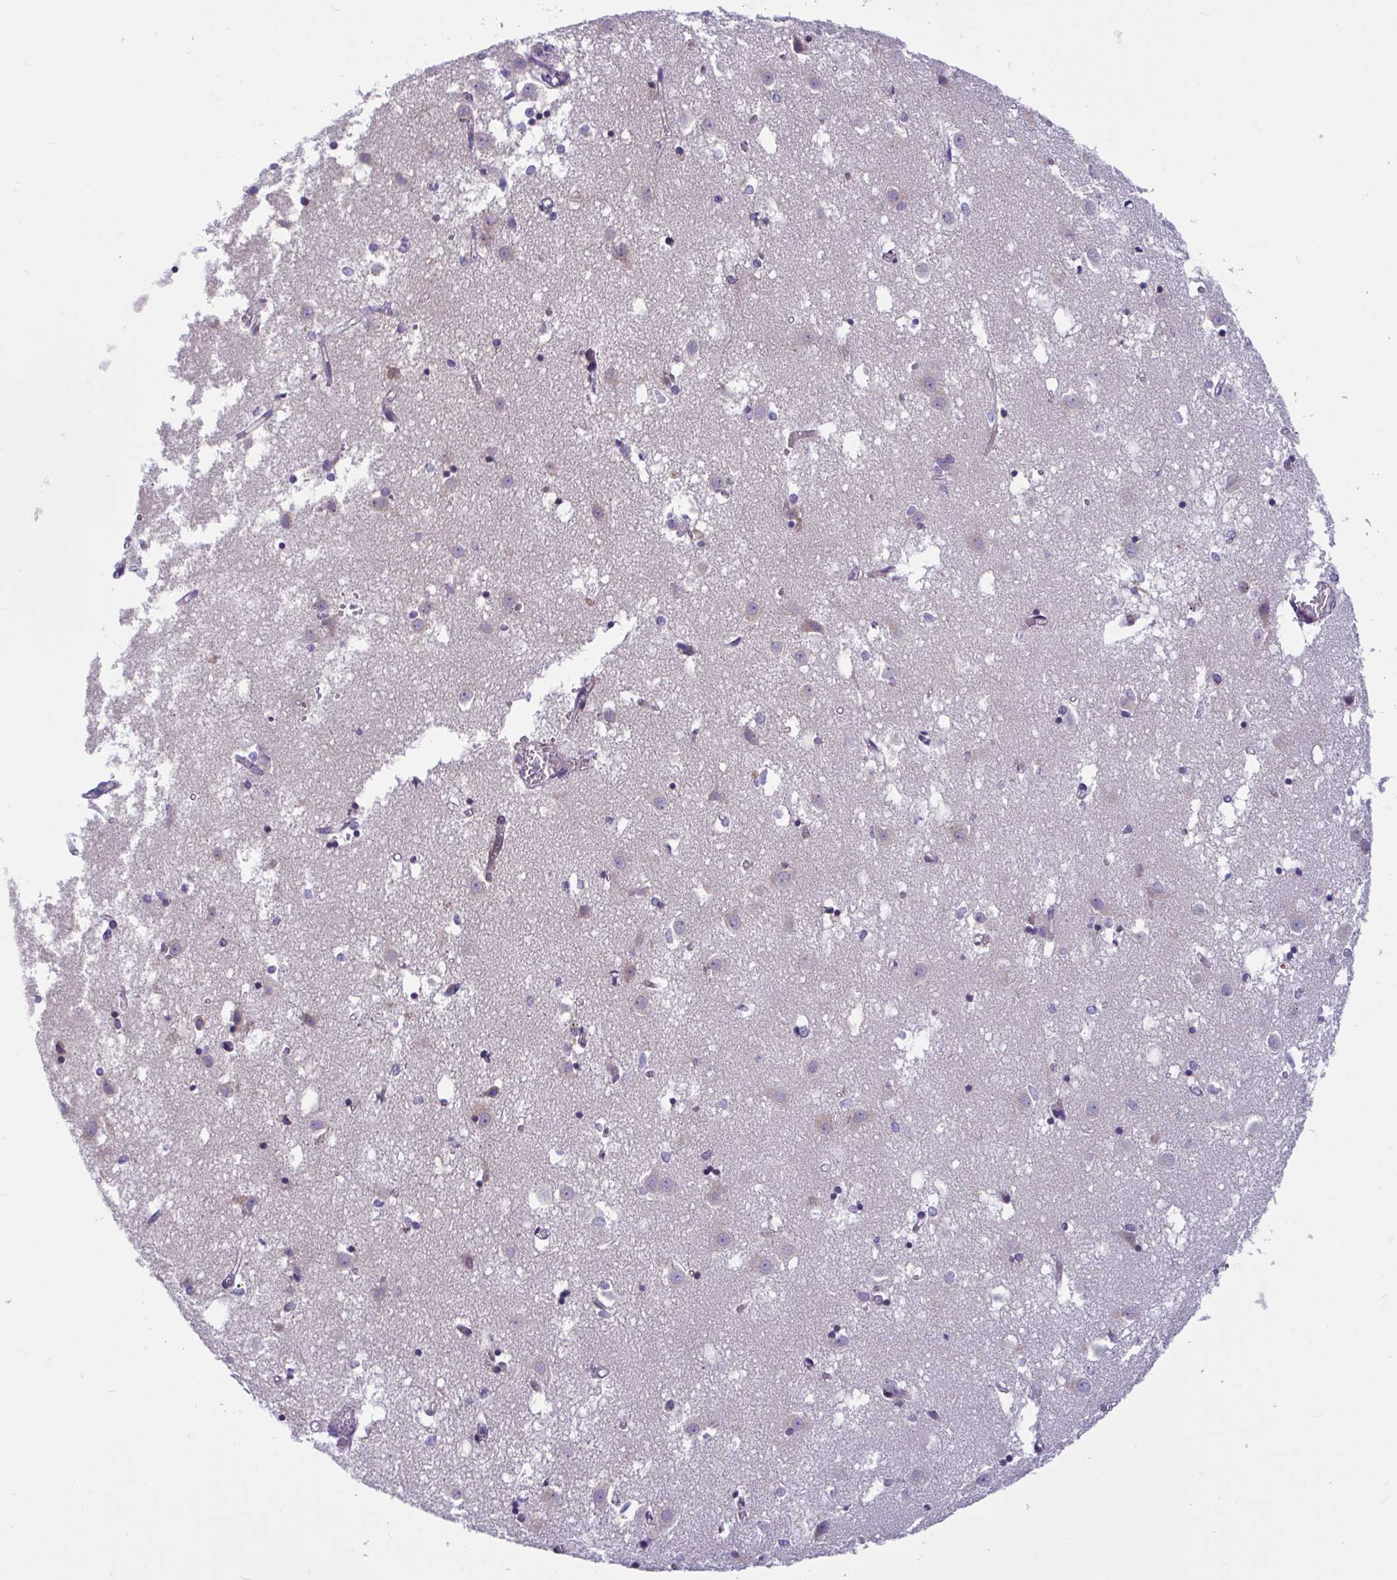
{"staining": {"intensity": "negative", "quantity": "none", "location": "none"}, "tissue": "caudate", "cell_type": "Glial cells", "image_type": "normal", "snomed": [{"axis": "morphology", "description": "Normal tissue, NOS"}, {"axis": "topography", "description": "Lateral ventricle wall"}], "caption": "Glial cells are negative for brown protein staining in unremarkable caudate. (DAB immunohistochemistry with hematoxylin counter stain).", "gene": "WBP1", "patient": {"sex": "male", "age": 70}}